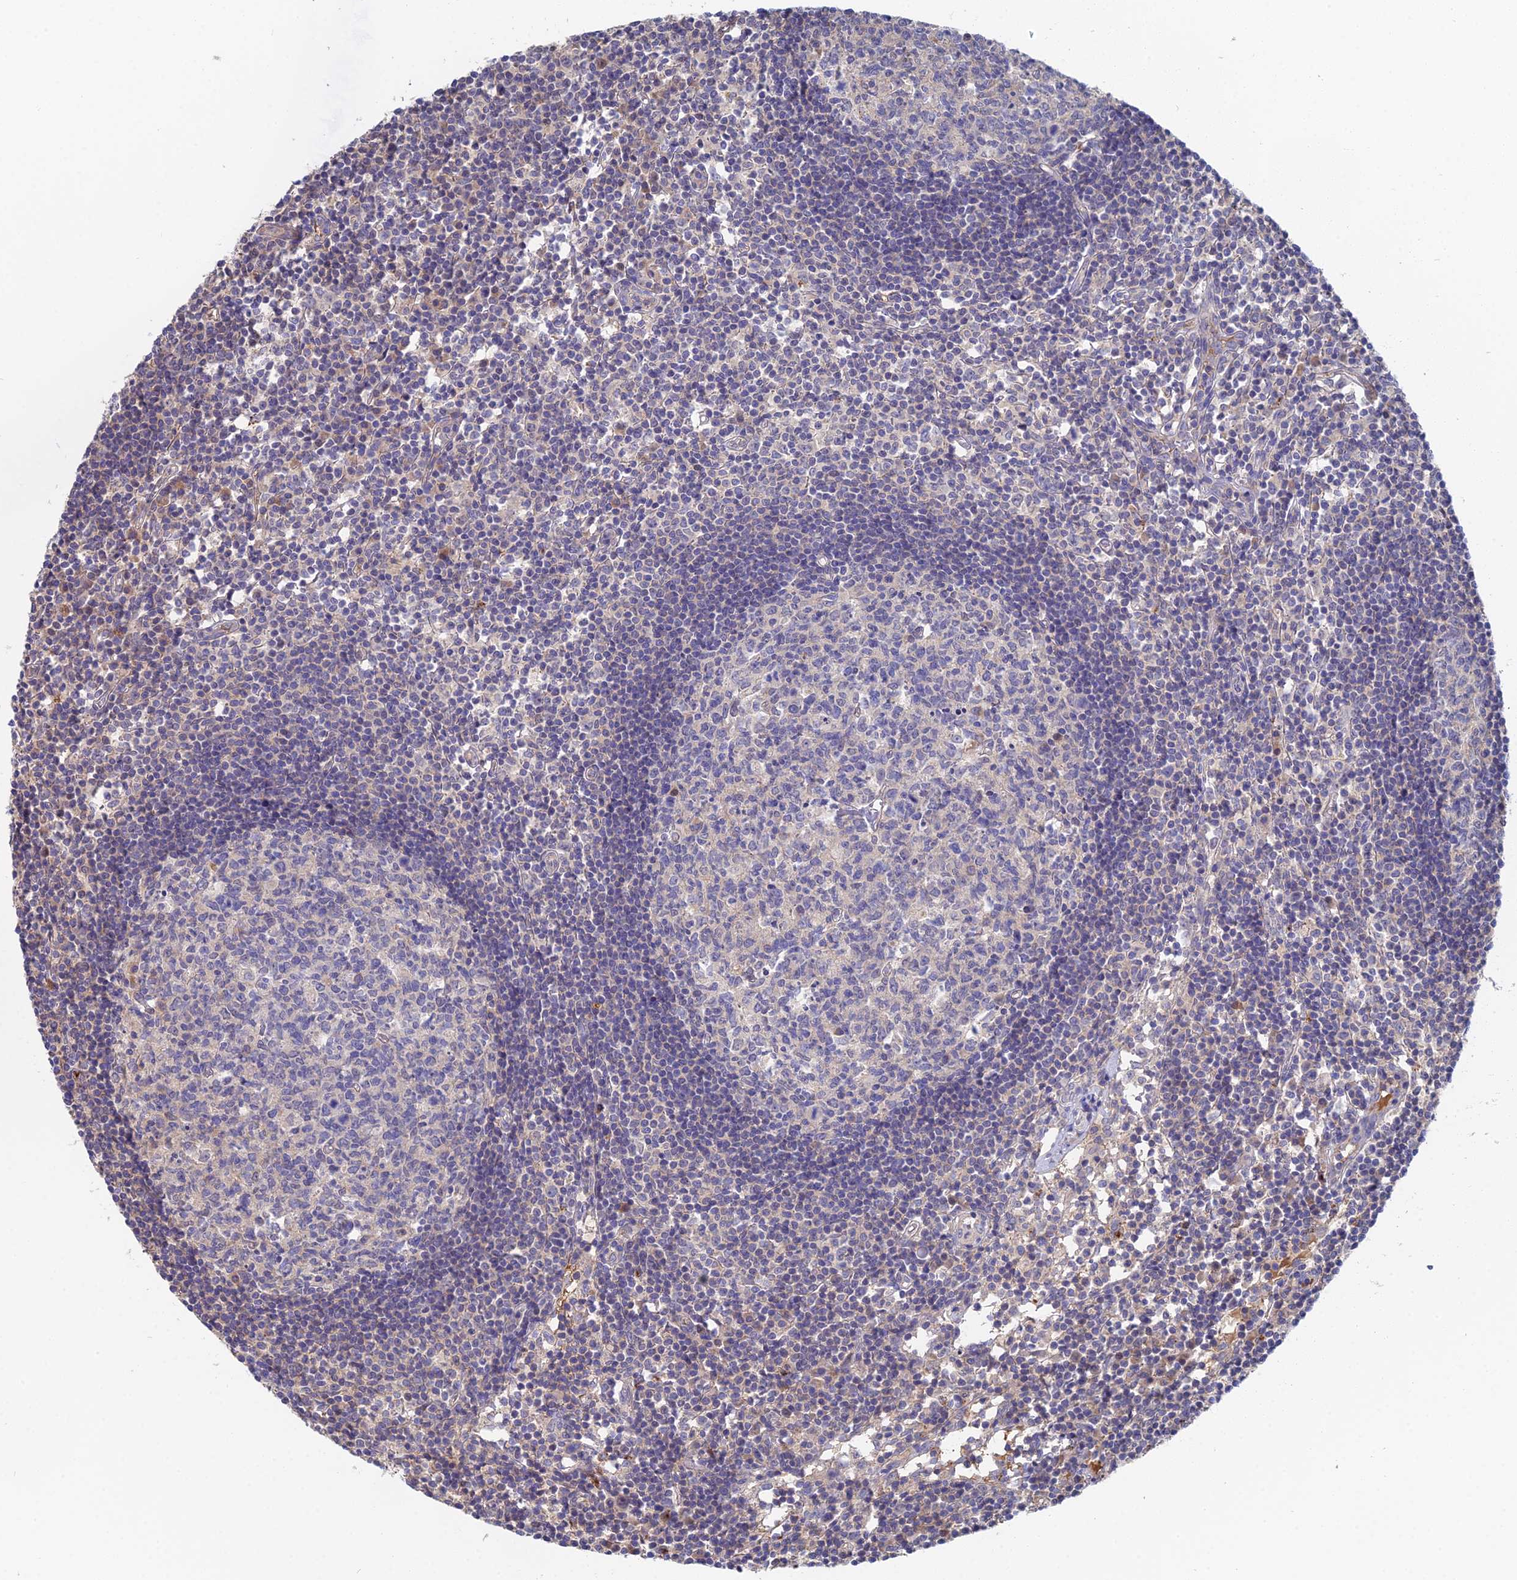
{"staining": {"intensity": "negative", "quantity": "none", "location": "none"}, "tissue": "lymph node", "cell_type": "Germinal center cells", "image_type": "normal", "snomed": [{"axis": "morphology", "description": "Normal tissue, NOS"}, {"axis": "topography", "description": "Lymph node"}], "caption": "An immunohistochemistry (IHC) image of benign lymph node is shown. There is no staining in germinal center cells of lymph node. (DAB IHC, high magnification).", "gene": "DNAH14", "patient": {"sex": "female", "age": 55}}